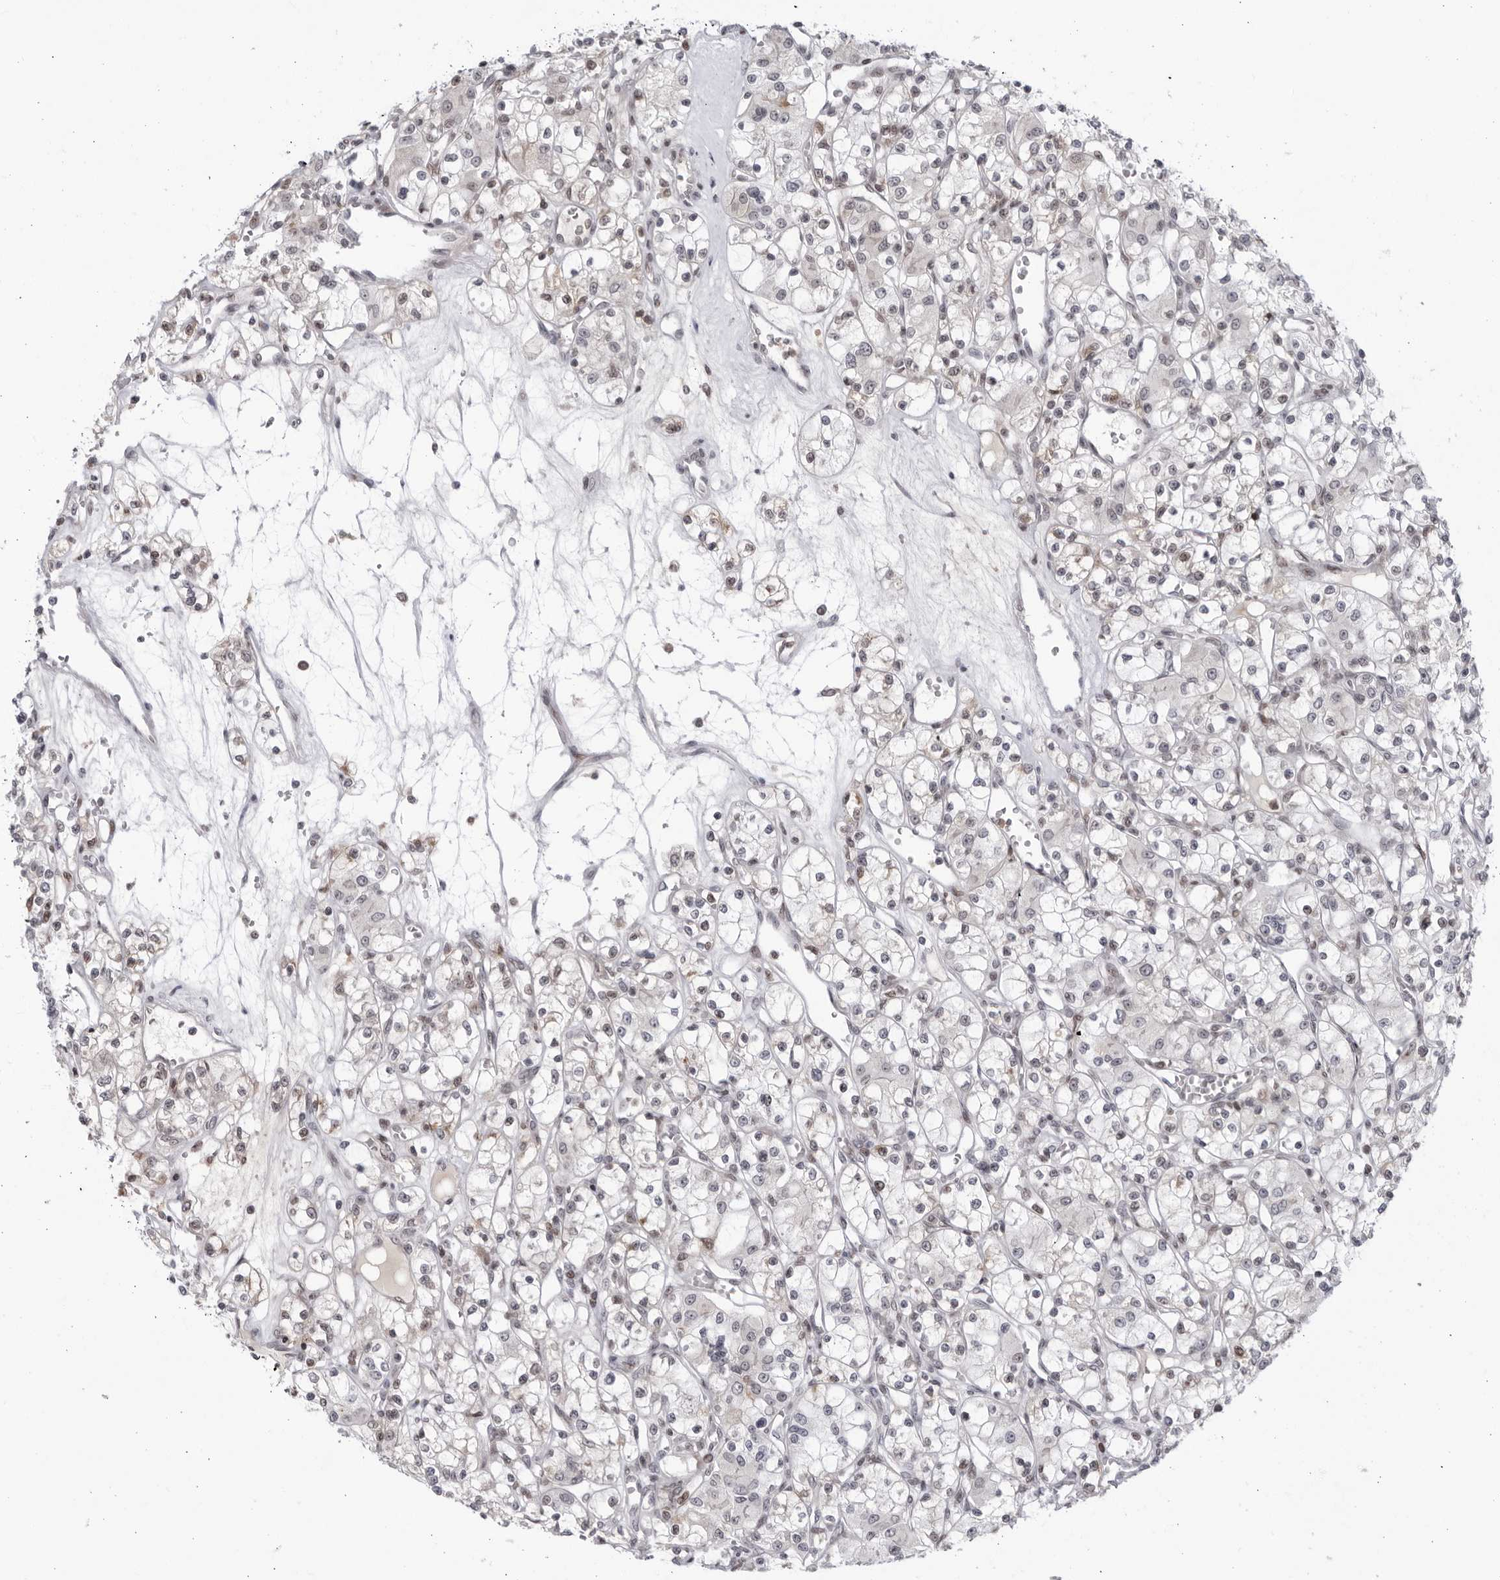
{"staining": {"intensity": "negative", "quantity": "none", "location": "none"}, "tissue": "renal cancer", "cell_type": "Tumor cells", "image_type": "cancer", "snomed": [{"axis": "morphology", "description": "Adenocarcinoma, NOS"}, {"axis": "topography", "description": "Kidney"}], "caption": "DAB immunohistochemical staining of human renal cancer (adenocarcinoma) shows no significant positivity in tumor cells.", "gene": "DTL", "patient": {"sex": "female", "age": 59}}